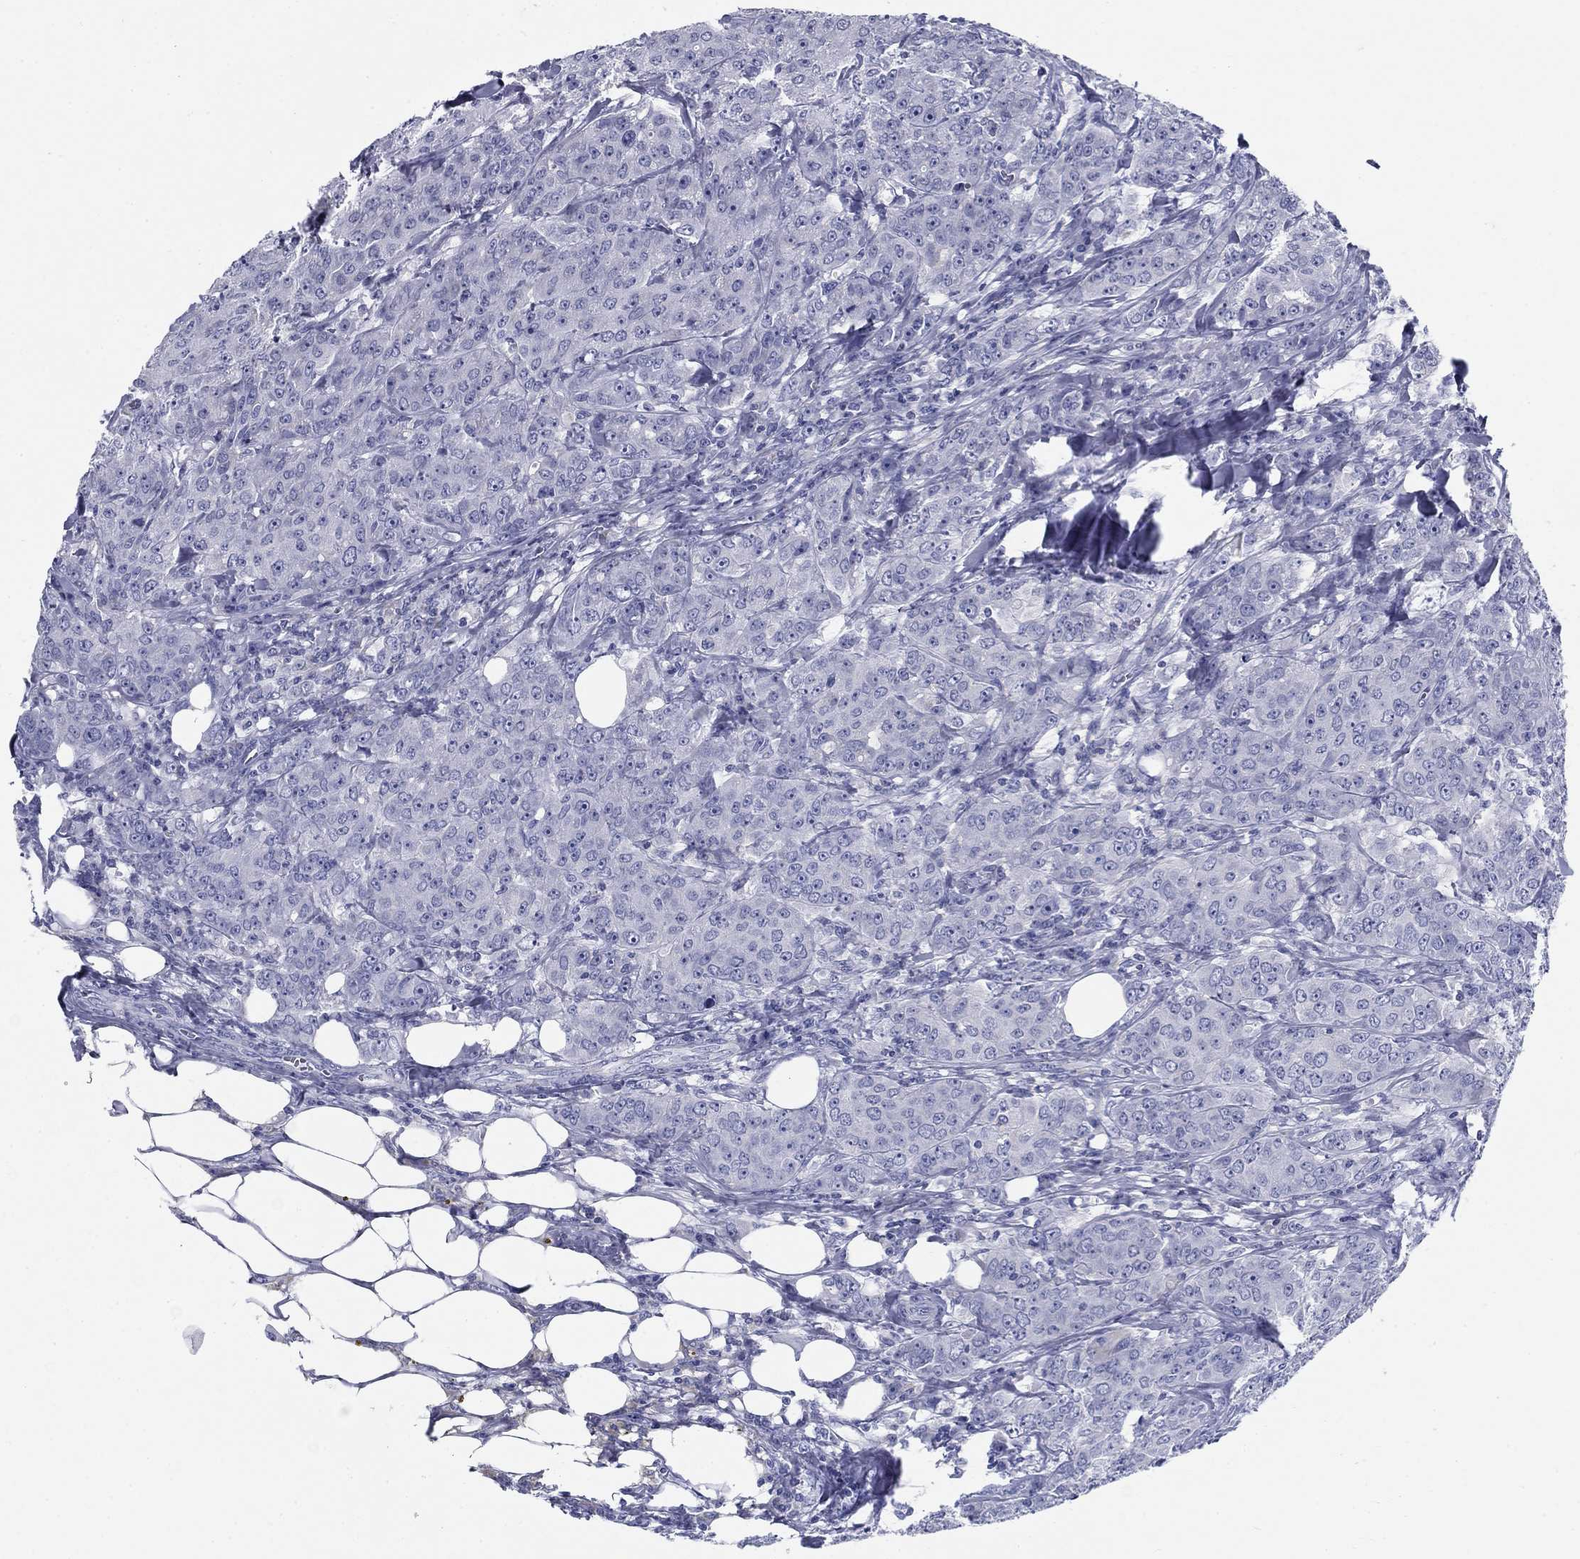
{"staining": {"intensity": "negative", "quantity": "none", "location": "none"}, "tissue": "breast cancer", "cell_type": "Tumor cells", "image_type": "cancer", "snomed": [{"axis": "morphology", "description": "Duct carcinoma"}, {"axis": "topography", "description": "Breast"}], "caption": "Invasive ductal carcinoma (breast) was stained to show a protein in brown. There is no significant expression in tumor cells.", "gene": "UPB1", "patient": {"sex": "female", "age": 43}}